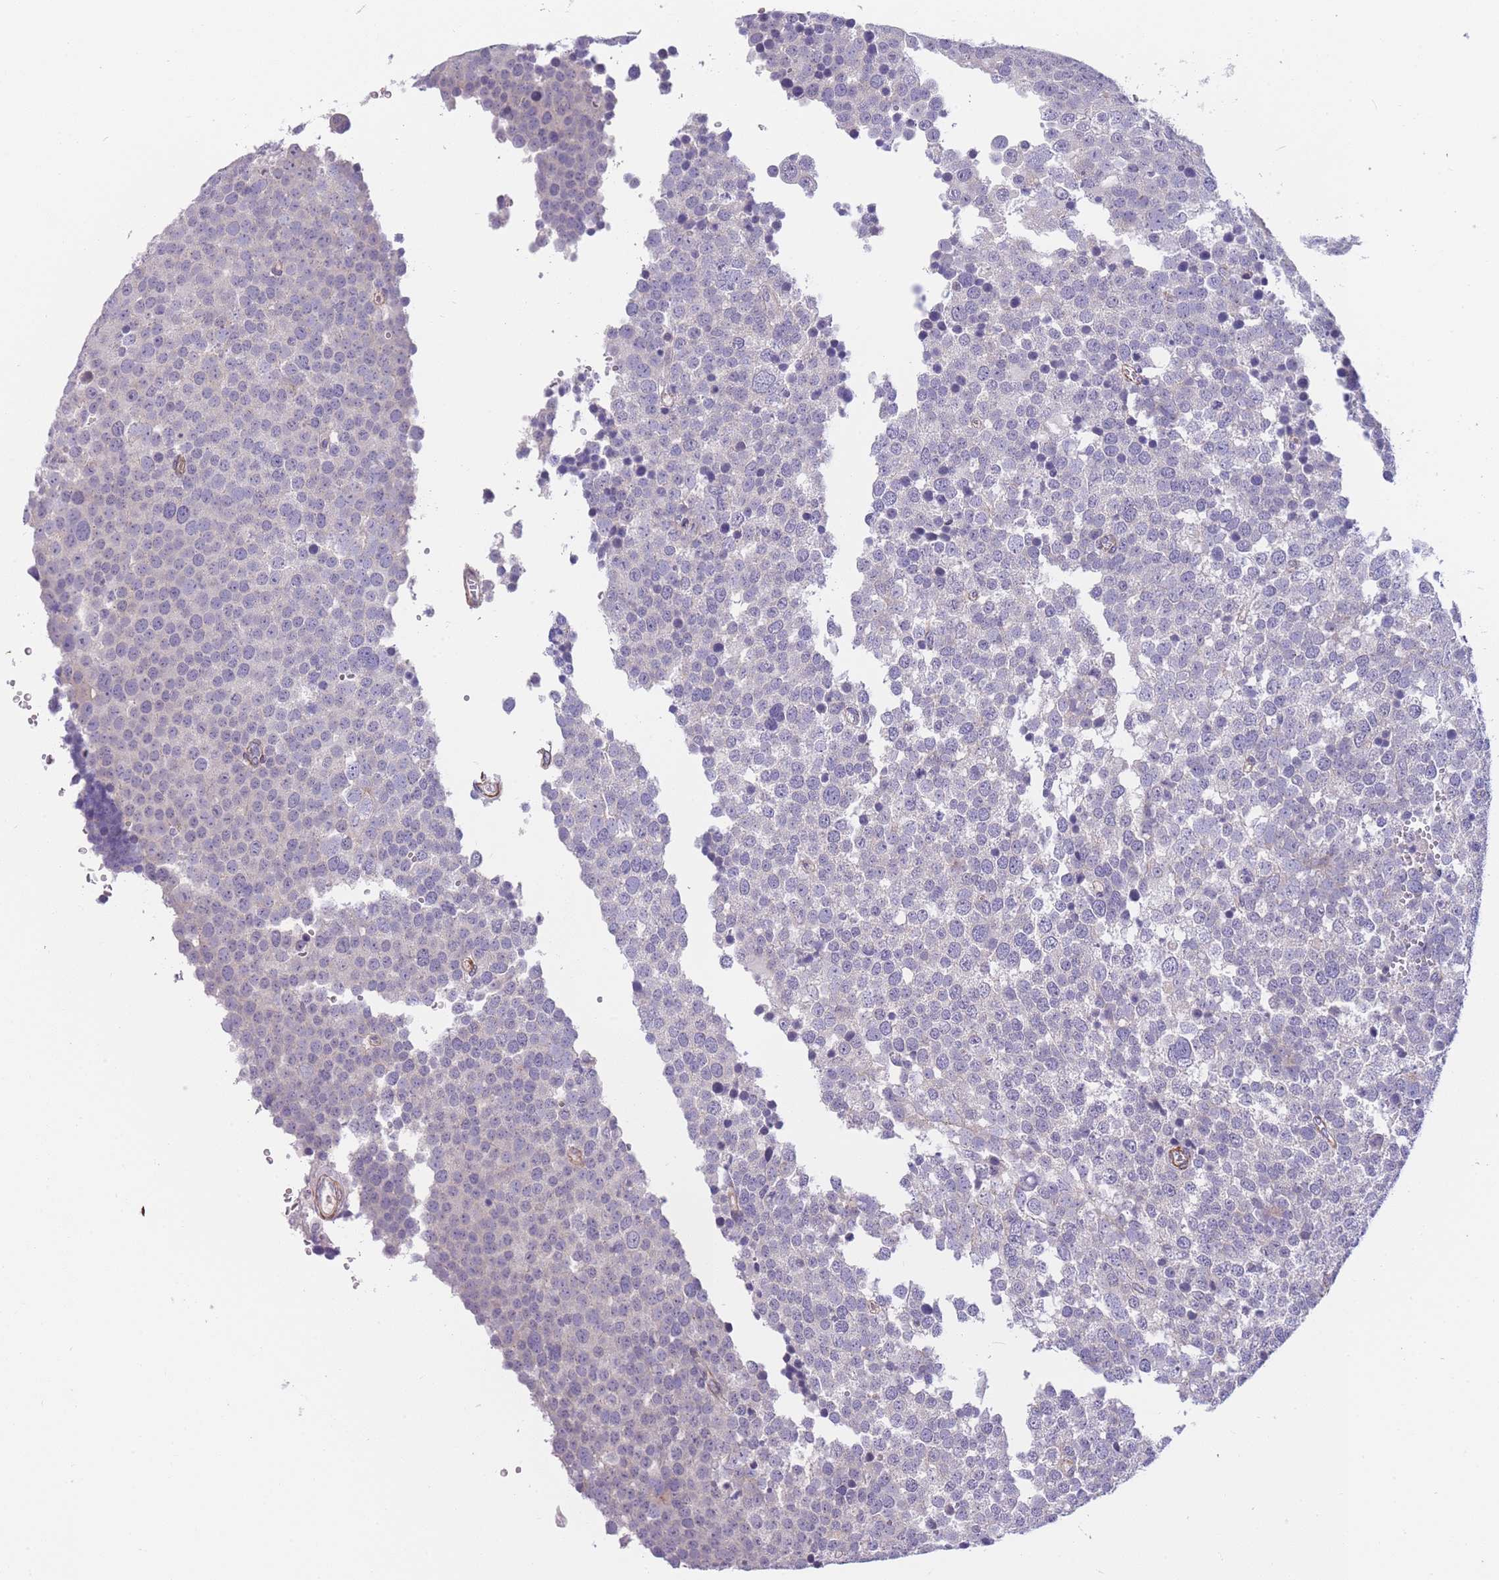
{"staining": {"intensity": "negative", "quantity": "none", "location": "none"}, "tissue": "testis cancer", "cell_type": "Tumor cells", "image_type": "cancer", "snomed": [{"axis": "morphology", "description": "Seminoma, NOS"}, {"axis": "topography", "description": "Testis"}], "caption": "Immunohistochemical staining of human testis seminoma reveals no significant expression in tumor cells.", "gene": "FAM124A", "patient": {"sex": "male", "age": 71}}